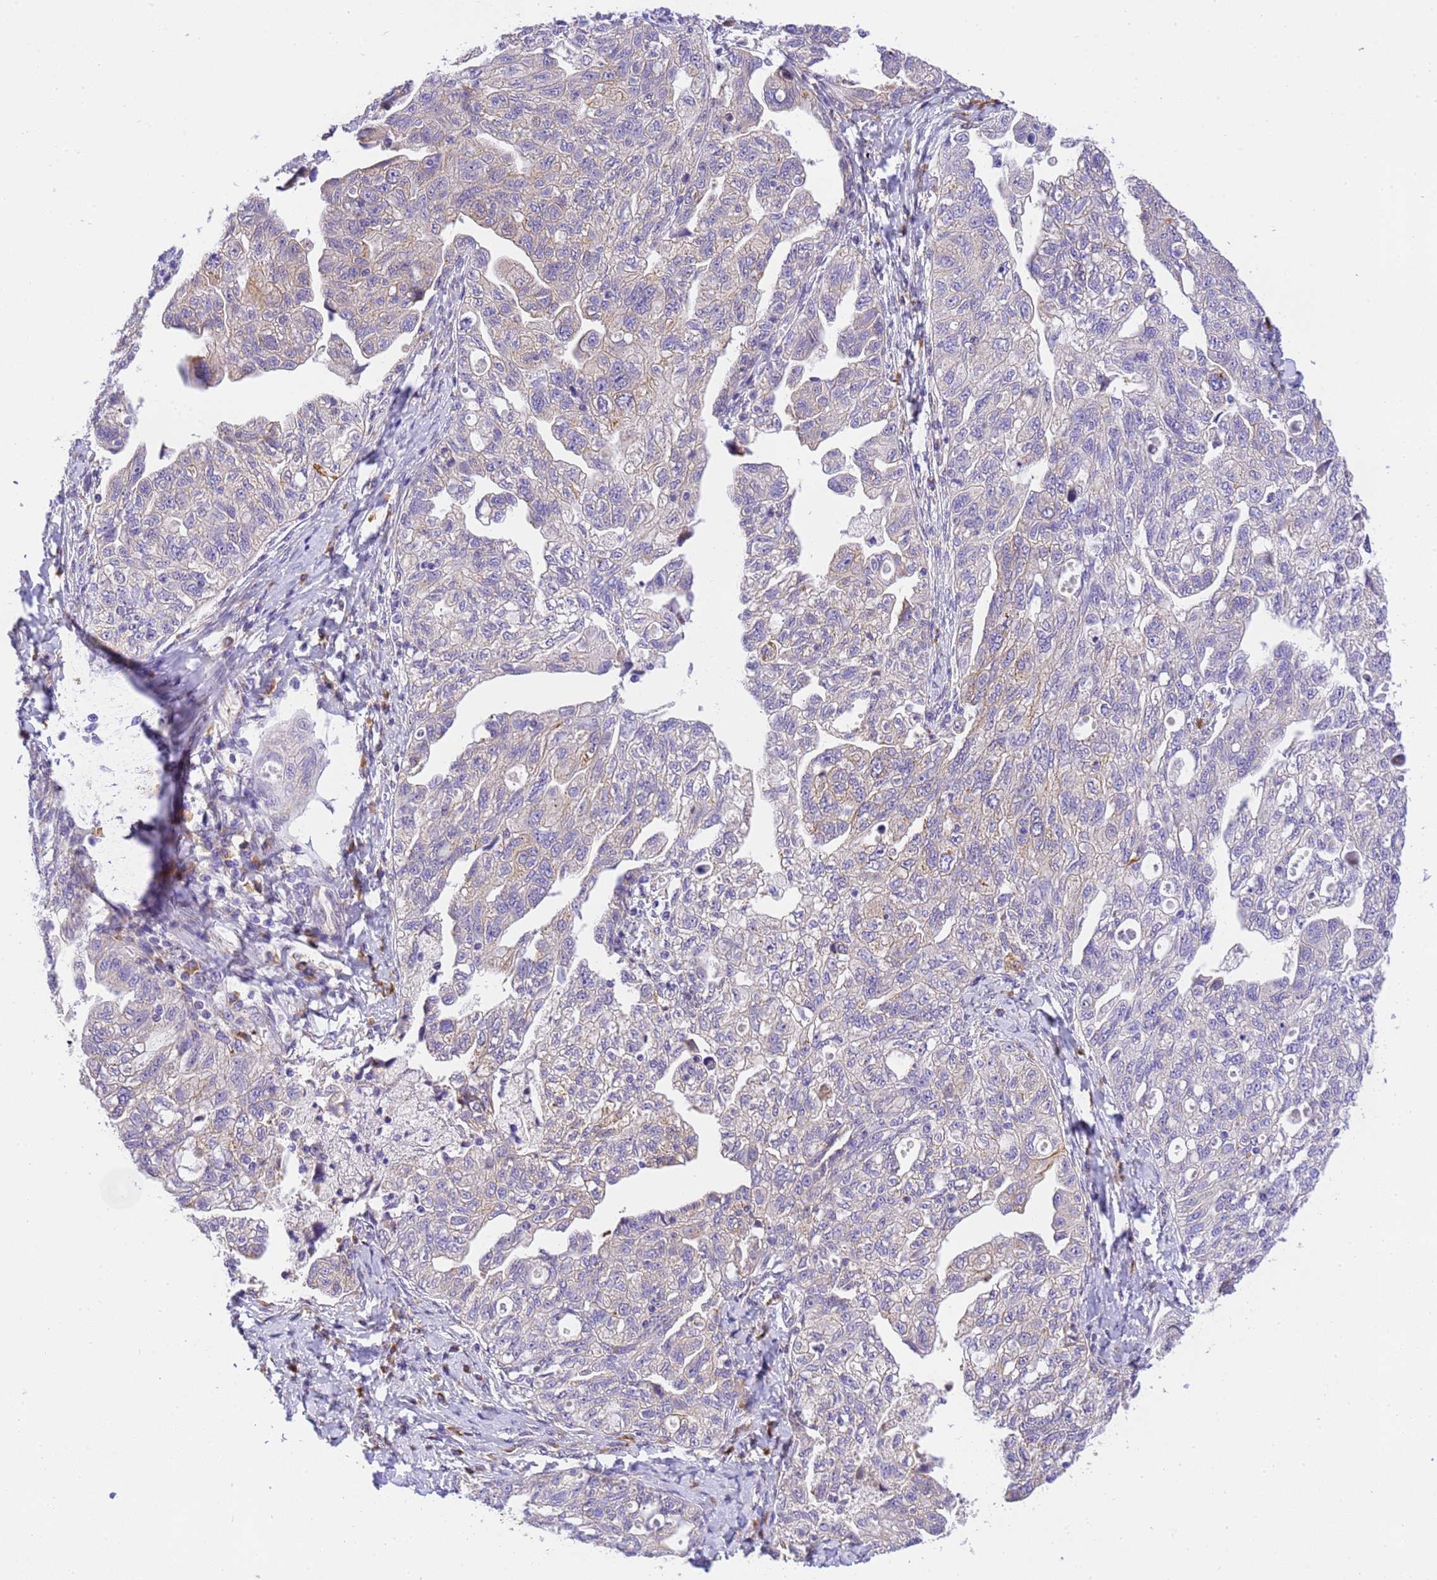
{"staining": {"intensity": "negative", "quantity": "none", "location": "none"}, "tissue": "ovarian cancer", "cell_type": "Tumor cells", "image_type": "cancer", "snomed": [{"axis": "morphology", "description": "Carcinoma, NOS"}, {"axis": "morphology", "description": "Cystadenocarcinoma, serous, NOS"}, {"axis": "topography", "description": "Ovary"}], "caption": "IHC of human serous cystadenocarcinoma (ovarian) shows no expression in tumor cells.", "gene": "RHBDD3", "patient": {"sex": "female", "age": 69}}